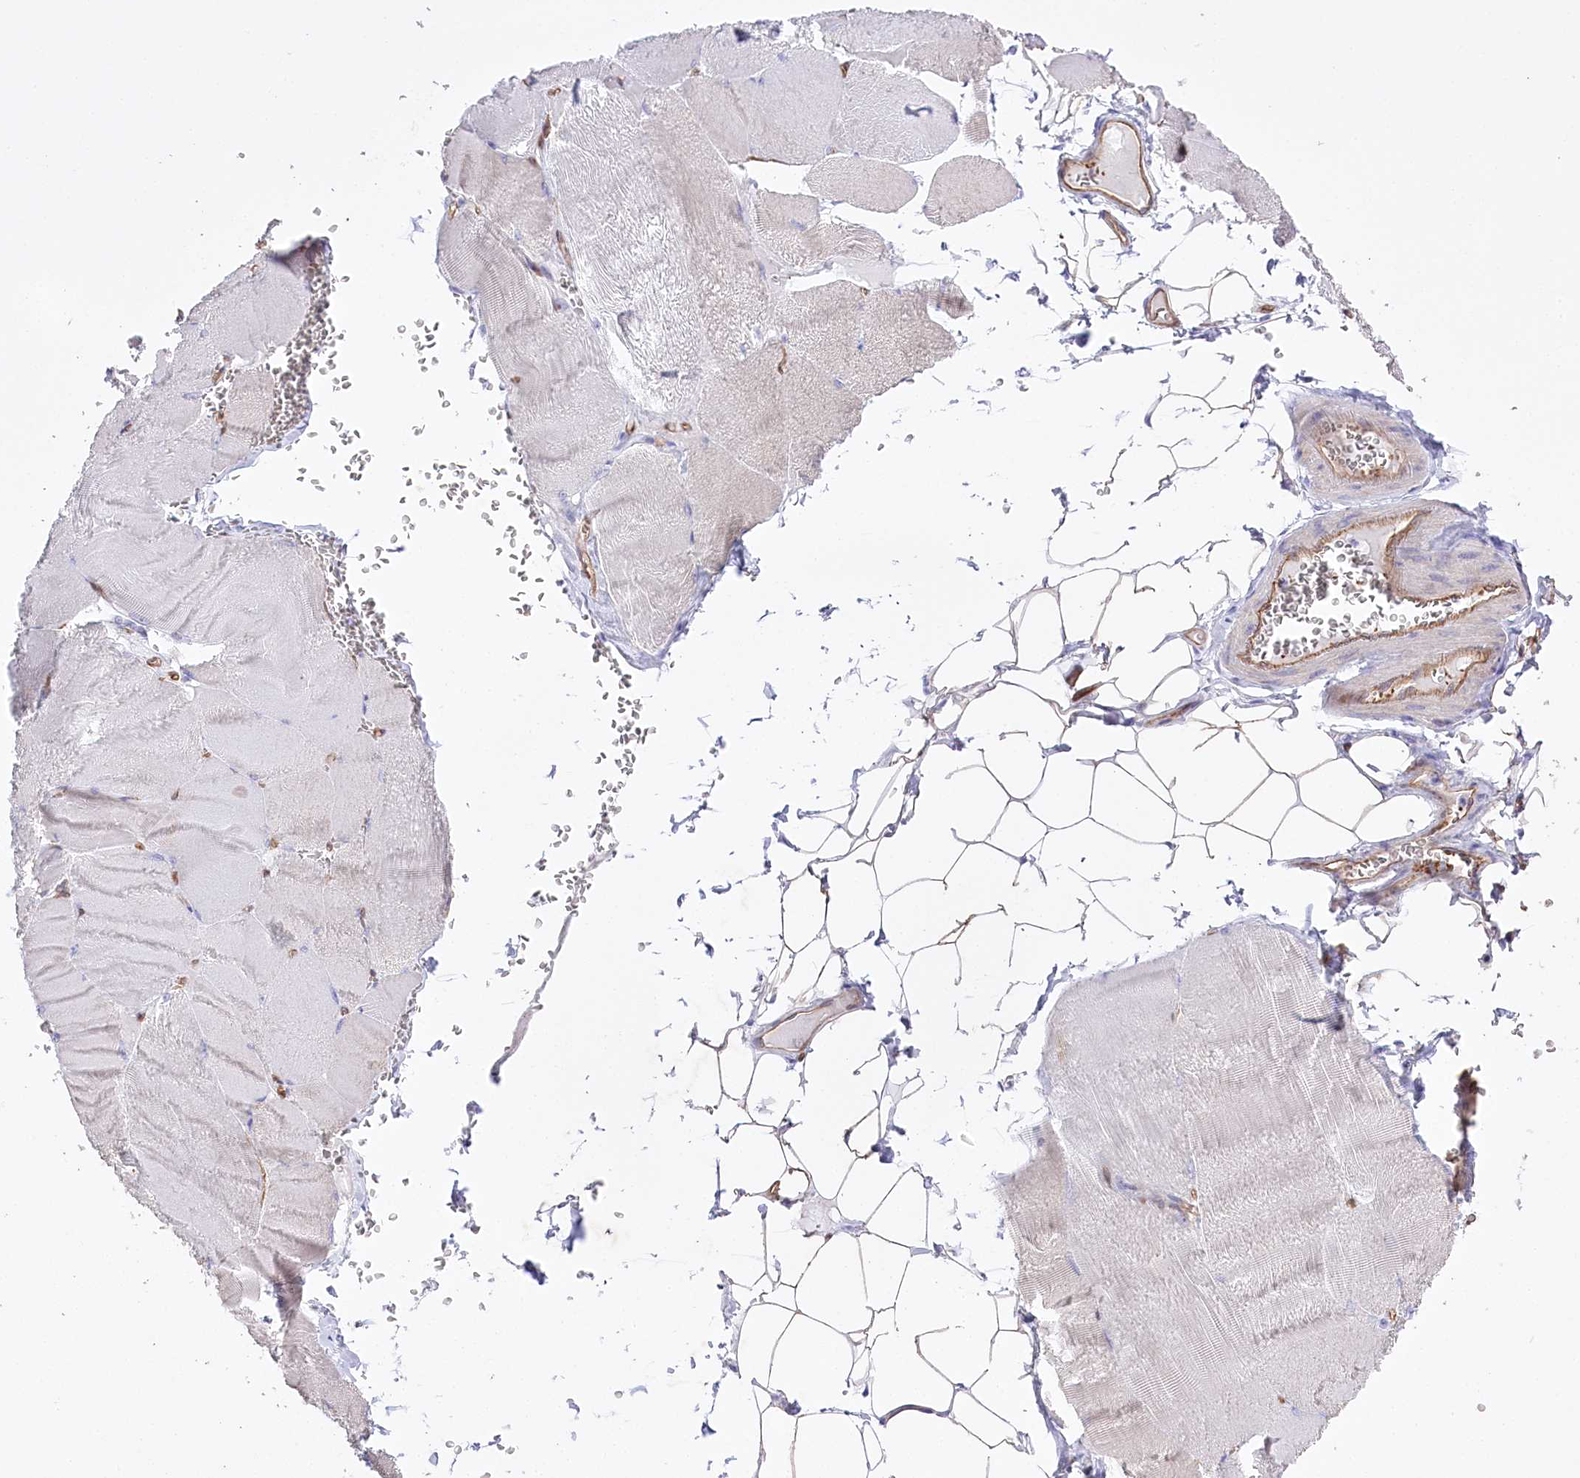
{"staining": {"intensity": "negative", "quantity": "none", "location": "none"}, "tissue": "skeletal muscle", "cell_type": "Myocytes", "image_type": "normal", "snomed": [{"axis": "morphology", "description": "Normal tissue, NOS"}, {"axis": "morphology", "description": "Basal cell carcinoma"}, {"axis": "topography", "description": "Skeletal muscle"}], "caption": "This is an immunohistochemistry image of benign skeletal muscle. There is no positivity in myocytes.", "gene": "SLC39A10", "patient": {"sex": "female", "age": 64}}